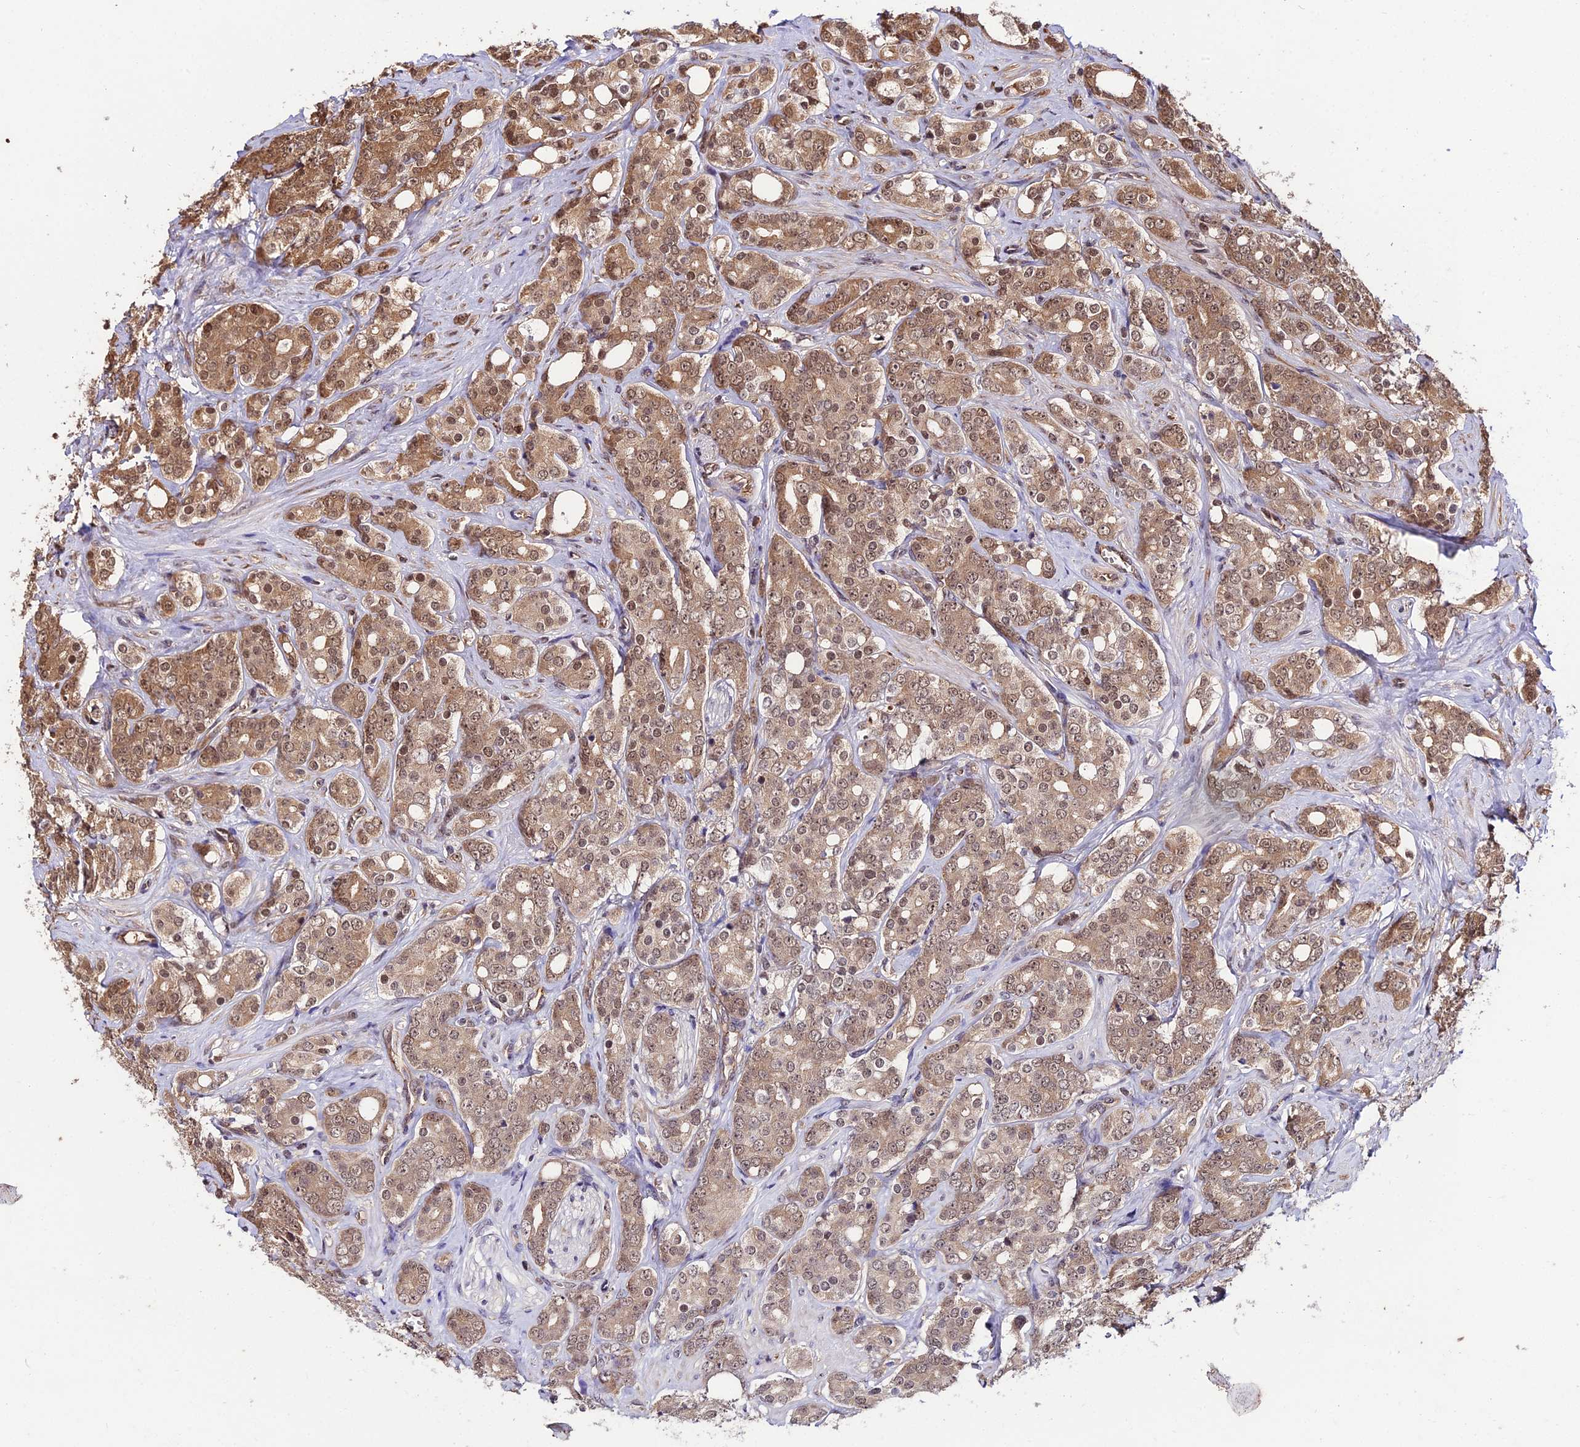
{"staining": {"intensity": "moderate", "quantity": ">75%", "location": "cytoplasmic/membranous,nuclear"}, "tissue": "prostate cancer", "cell_type": "Tumor cells", "image_type": "cancer", "snomed": [{"axis": "morphology", "description": "Adenocarcinoma, High grade"}, {"axis": "topography", "description": "Prostate"}], "caption": "Adenocarcinoma (high-grade) (prostate) tissue reveals moderate cytoplasmic/membranous and nuclear staining in approximately >75% of tumor cells, visualized by immunohistochemistry.", "gene": "PPP4C", "patient": {"sex": "male", "age": 62}}